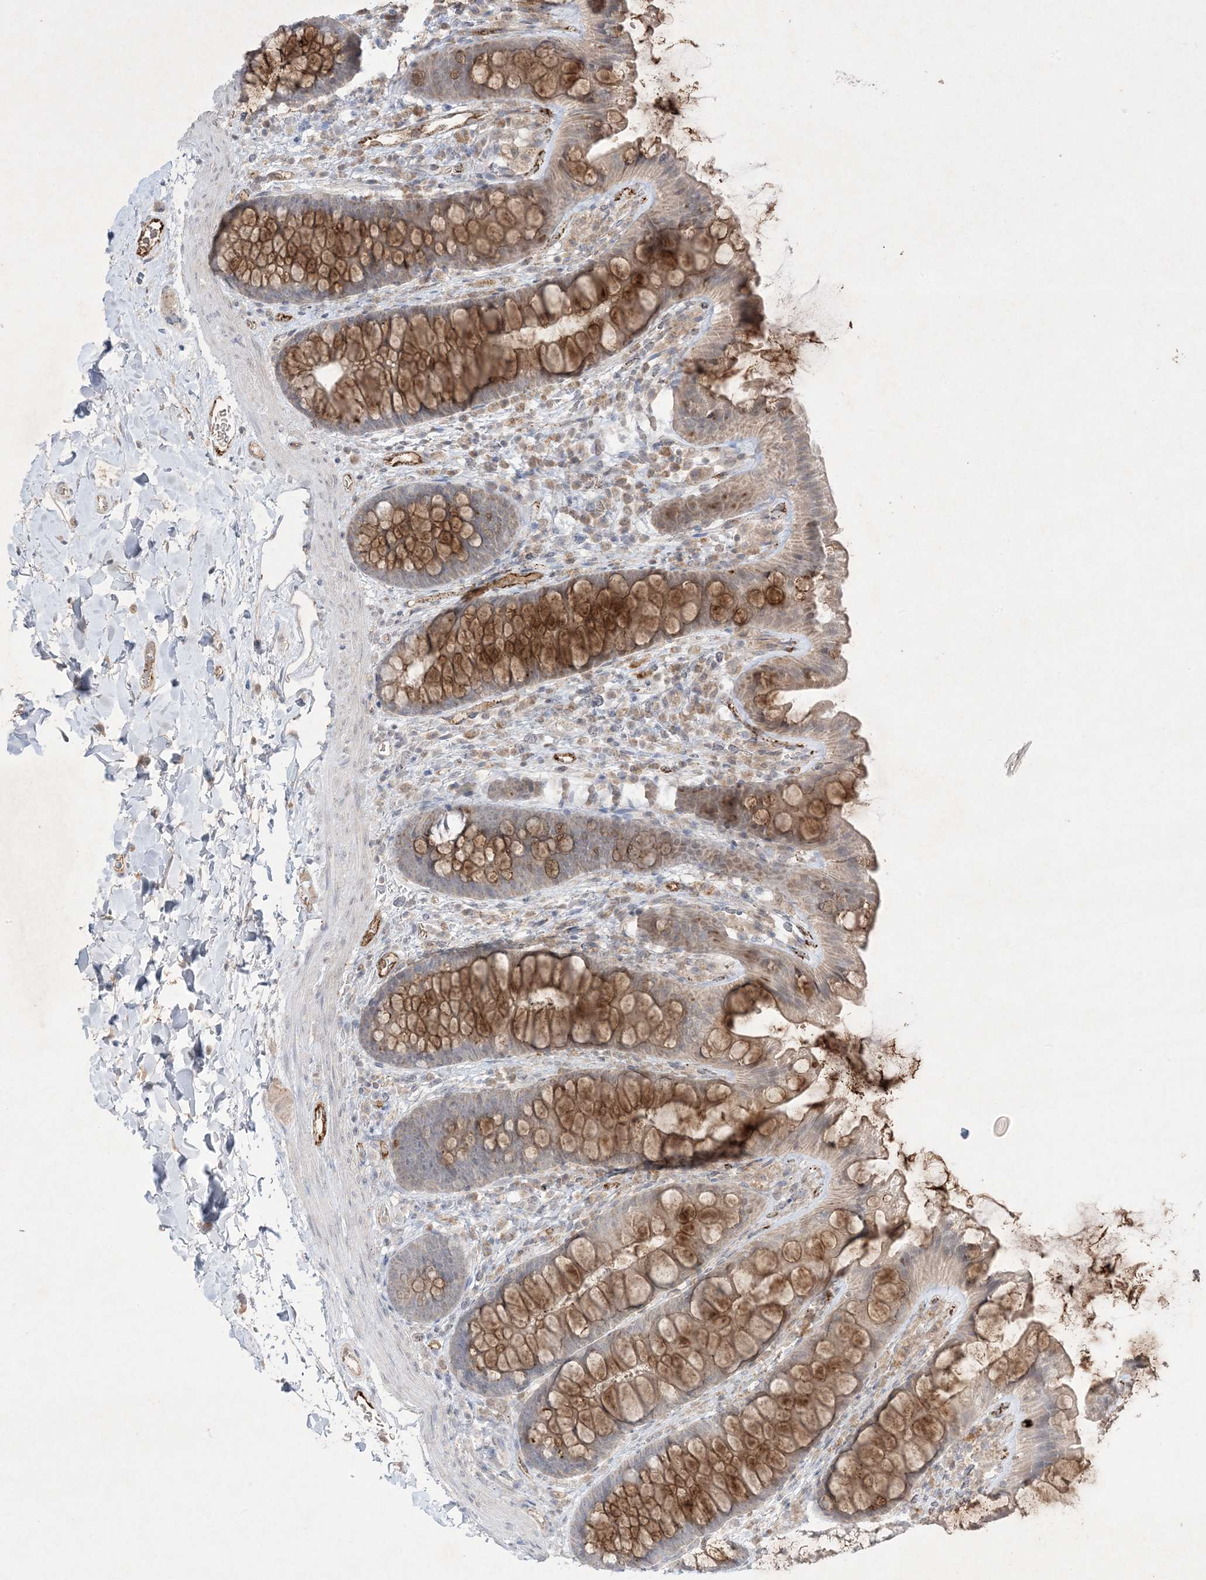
{"staining": {"intensity": "strong", "quantity": "25%-75%", "location": "cytoplasmic/membranous"}, "tissue": "colon", "cell_type": "Endothelial cells", "image_type": "normal", "snomed": [{"axis": "morphology", "description": "Normal tissue, NOS"}, {"axis": "topography", "description": "Colon"}], "caption": "Immunohistochemical staining of benign human colon reveals 25%-75% levels of strong cytoplasmic/membranous protein positivity in approximately 25%-75% of endothelial cells.", "gene": "PRSS36", "patient": {"sex": "female", "age": 62}}